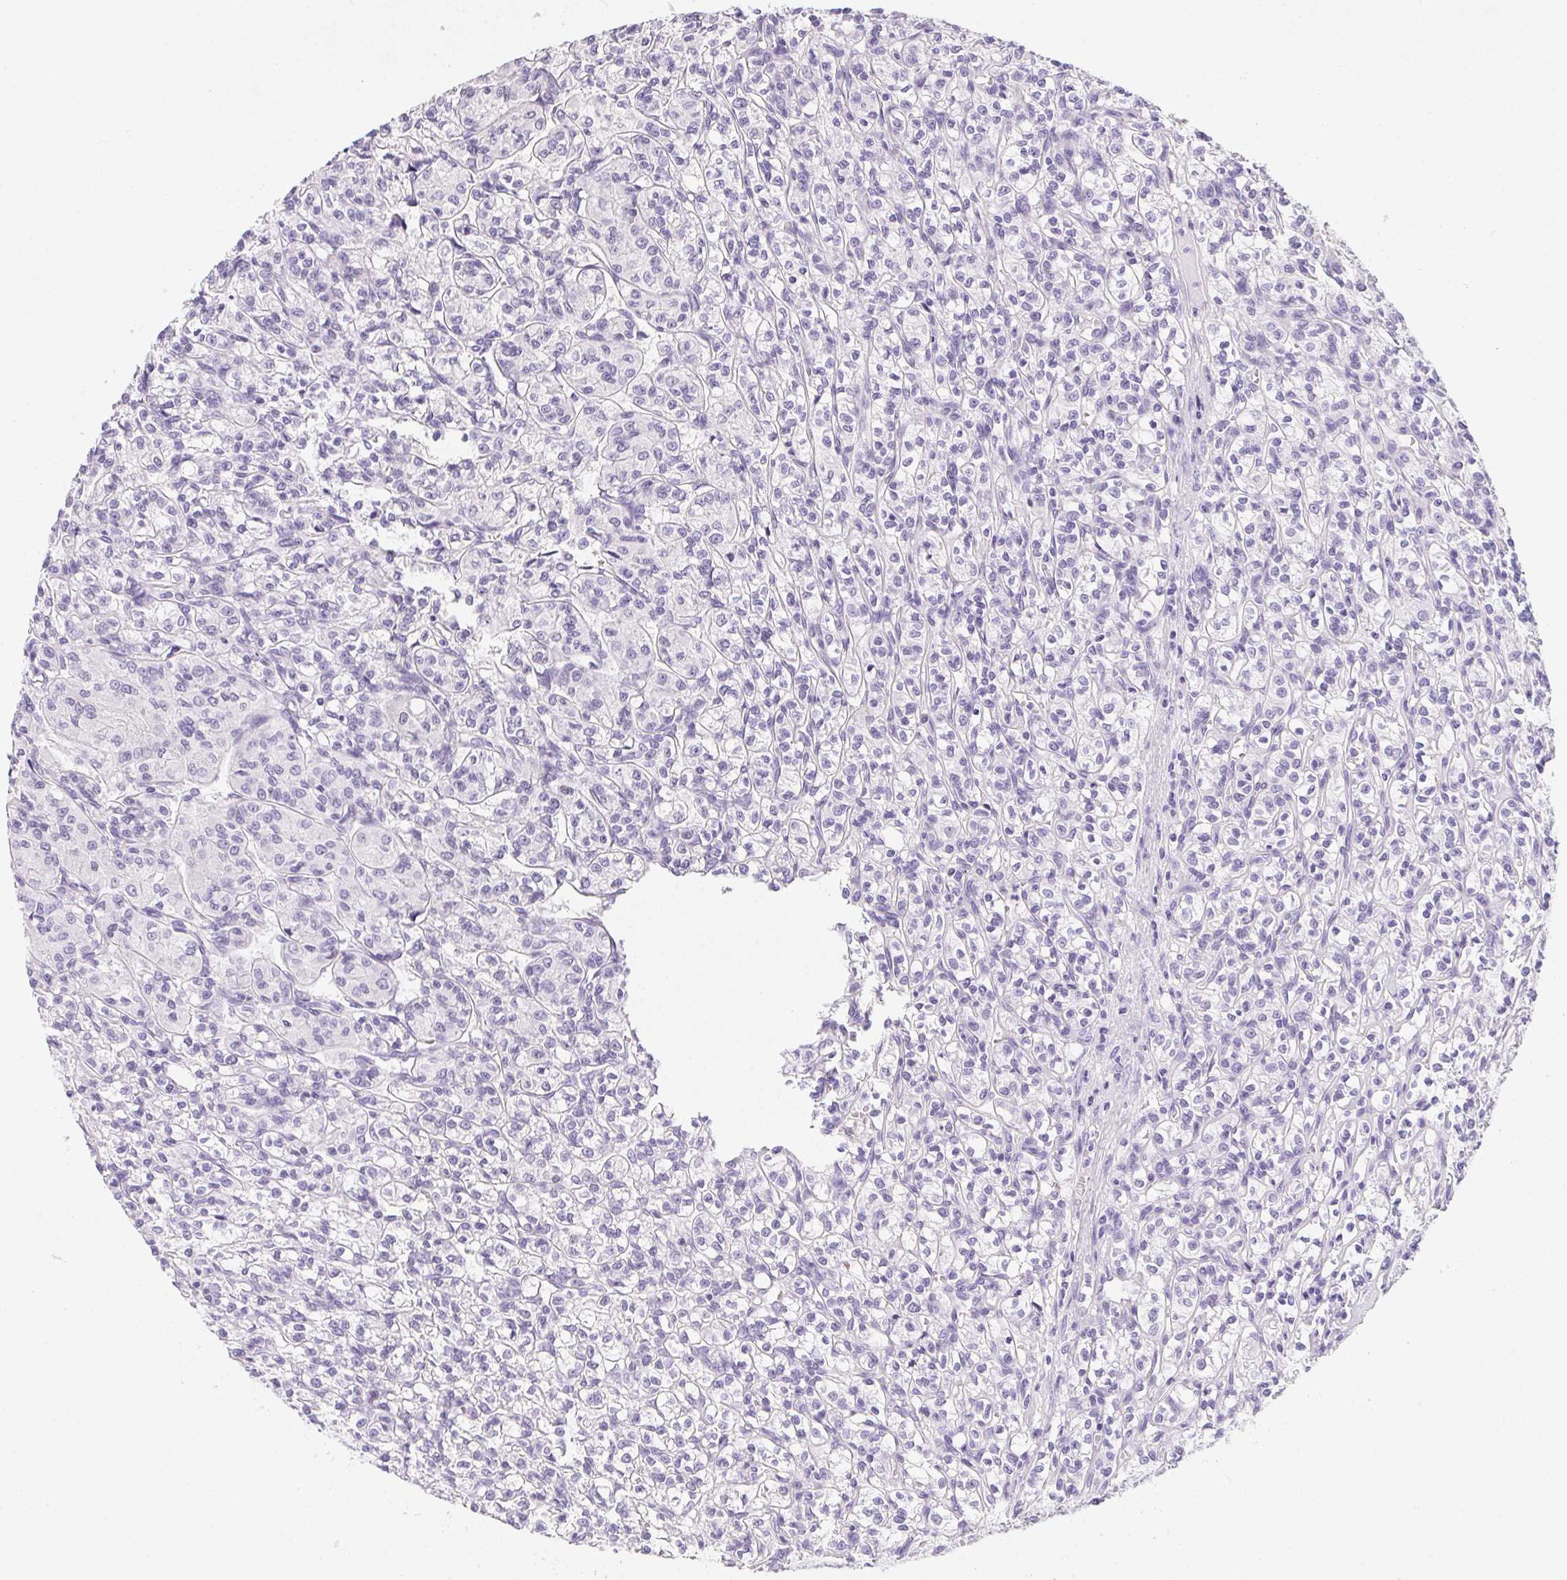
{"staining": {"intensity": "negative", "quantity": "none", "location": "none"}, "tissue": "renal cancer", "cell_type": "Tumor cells", "image_type": "cancer", "snomed": [{"axis": "morphology", "description": "Adenocarcinoma, NOS"}, {"axis": "topography", "description": "Kidney"}], "caption": "This is an IHC micrograph of human renal cancer. There is no staining in tumor cells.", "gene": "HELLS", "patient": {"sex": "male", "age": 36}}